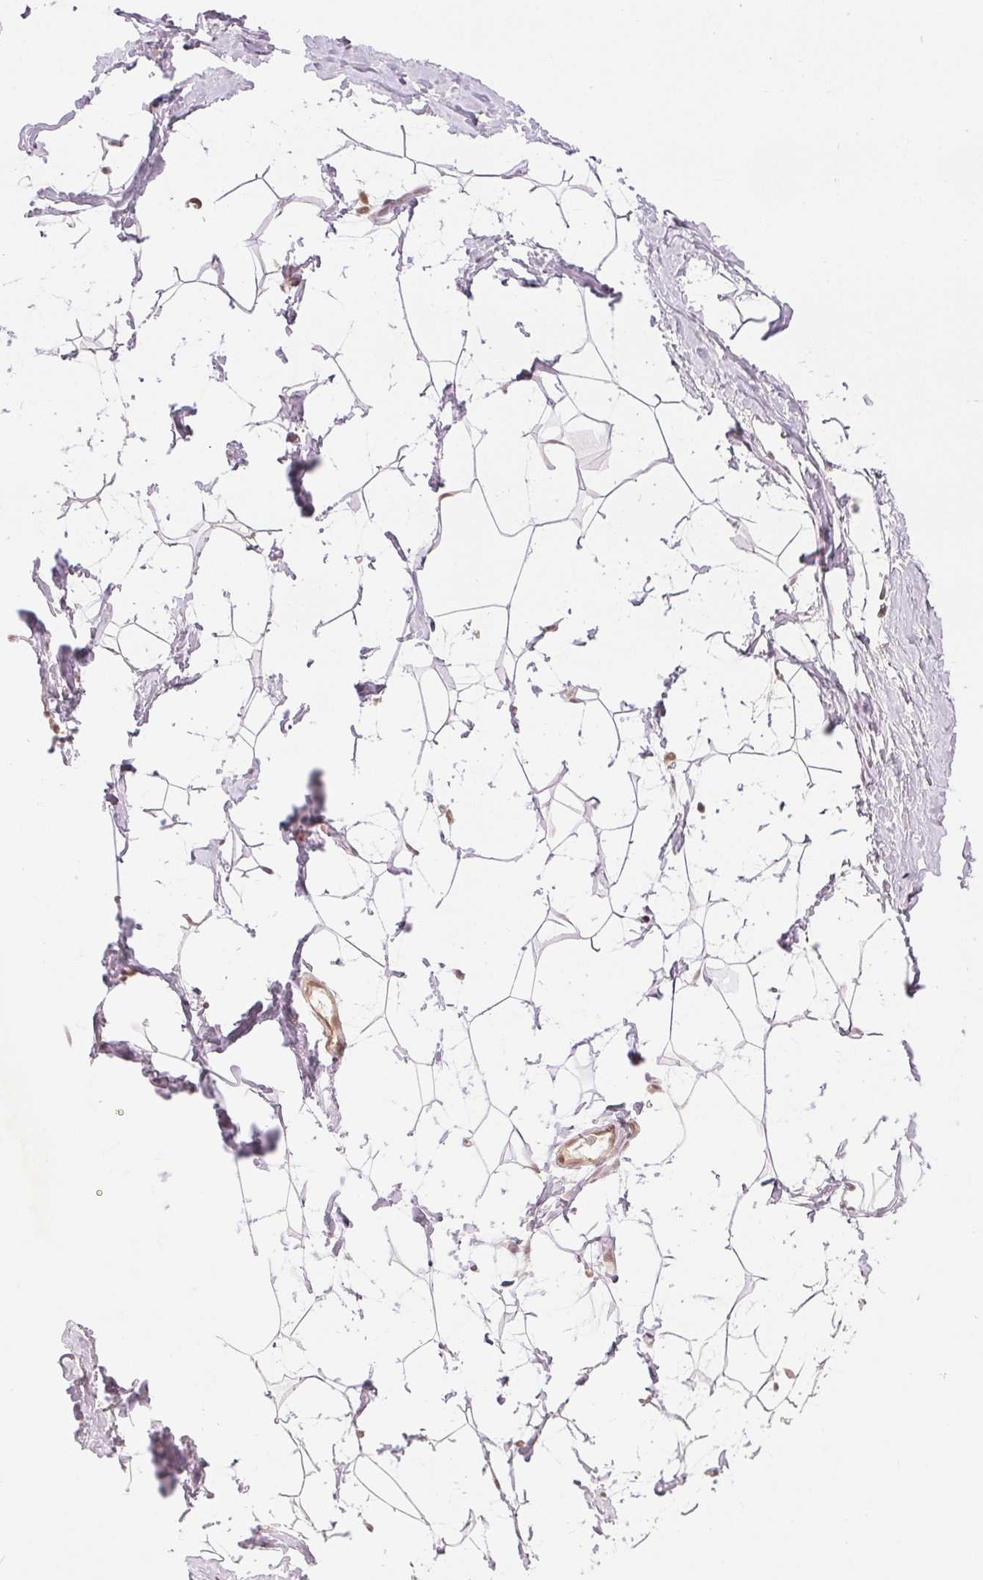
{"staining": {"intensity": "negative", "quantity": "none", "location": "none"}, "tissue": "breast", "cell_type": "Adipocytes", "image_type": "normal", "snomed": [{"axis": "morphology", "description": "Normal tissue, NOS"}, {"axis": "topography", "description": "Breast"}], "caption": "An IHC histopathology image of normal breast is shown. There is no staining in adipocytes of breast. Brightfield microscopy of immunohistochemistry (IHC) stained with DAB (3,3'-diaminobenzidine) (brown) and hematoxylin (blue), captured at high magnification.", "gene": "DEK", "patient": {"sex": "female", "age": 32}}